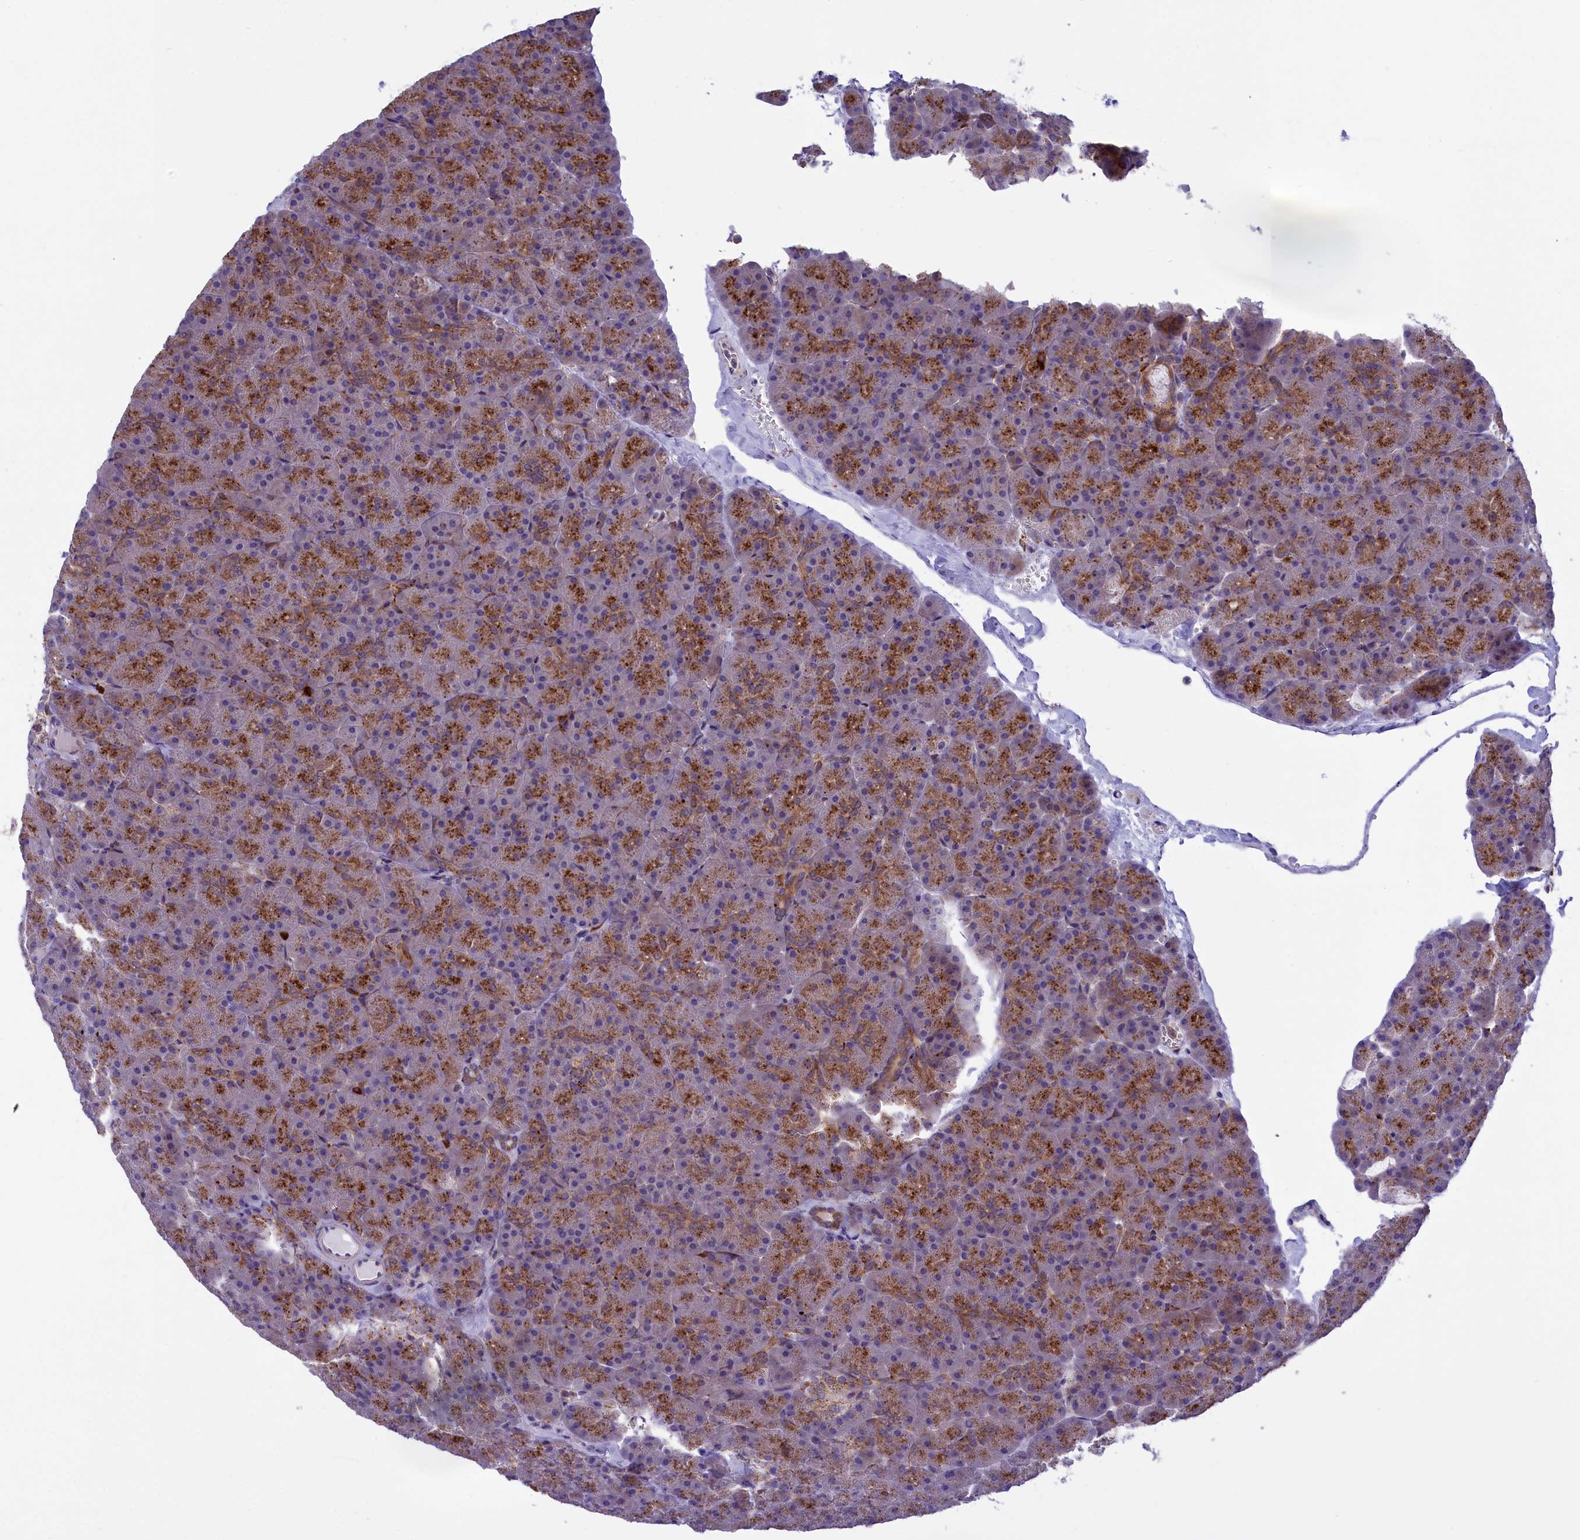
{"staining": {"intensity": "moderate", "quantity": ">75%", "location": "cytoplasmic/membranous"}, "tissue": "pancreas", "cell_type": "Exocrine glandular cells", "image_type": "normal", "snomed": [{"axis": "morphology", "description": "Normal tissue, NOS"}, {"axis": "topography", "description": "Pancreas"}], "caption": "IHC (DAB (3,3'-diaminobenzidine)) staining of benign pancreas shows moderate cytoplasmic/membranous protein positivity in about >75% of exocrine glandular cells.", "gene": "MAN2B1", "patient": {"sex": "male", "age": 36}}